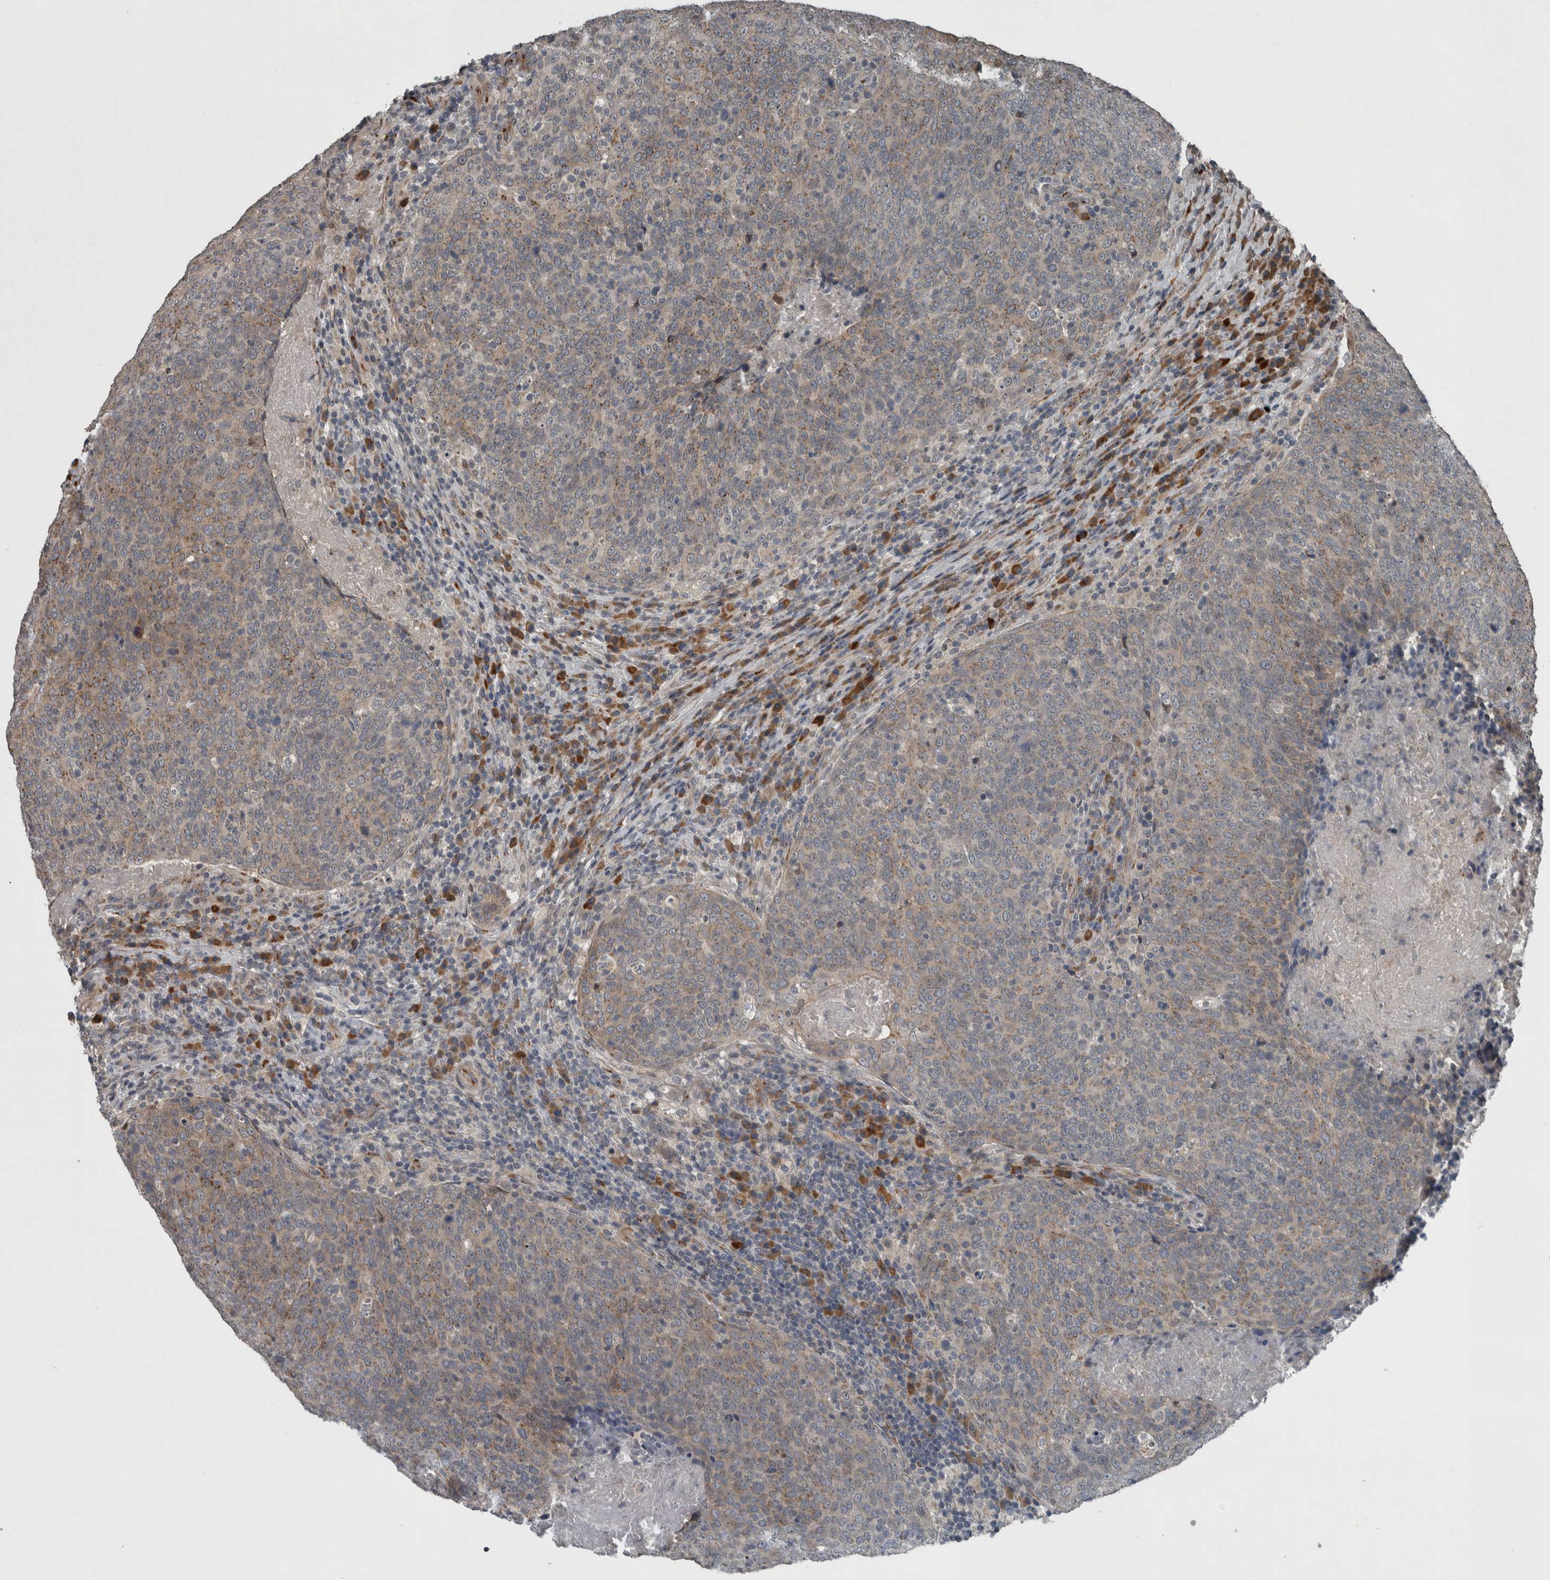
{"staining": {"intensity": "weak", "quantity": ">75%", "location": "cytoplasmic/membranous"}, "tissue": "head and neck cancer", "cell_type": "Tumor cells", "image_type": "cancer", "snomed": [{"axis": "morphology", "description": "Squamous cell carcinoma, NOS"}, {"axis": "morphology", "description": "Squamous cell carcinoma, metastatic, NOS"}, {"axis": "topography", "description": "Lymph node"}, {"axis": "topography", "description": "Head-Neck"}], "caption": "Head and neck cancer (metastatic squamous cell carcinoma) was stained to show a protein in brown. There is low levels of weak cytoplasmic/membranous expression in approximately >75% of tumor cells.", "gene": "ZNF345", "patient": {"sex": "male", "age": 62}}